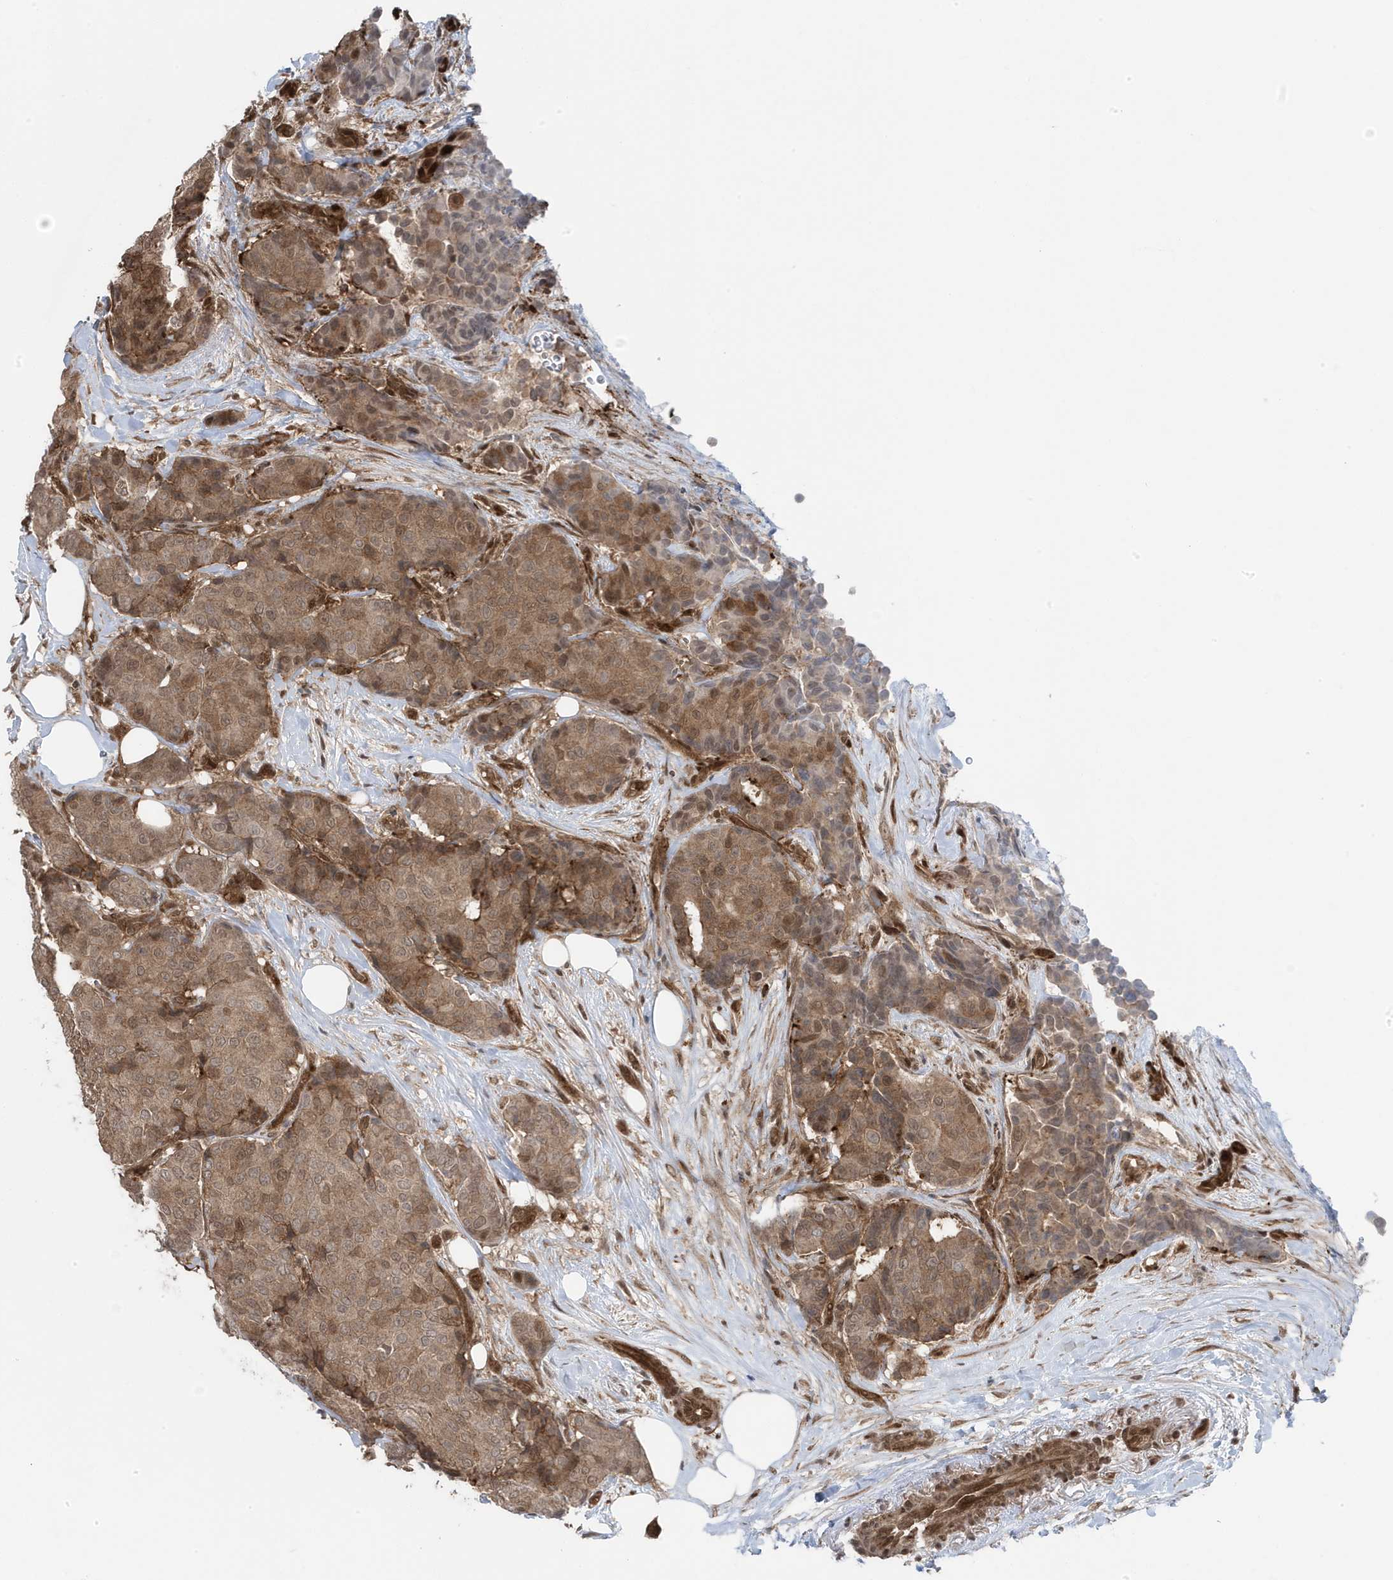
{"staining": {"intensity": "weak", "quantity": ">75%", "location": "cytoplasmic/membranous"}, "tissue": "breast cancer", "cell_type": "Tumor cells", "image_type": "cancer", "snomed": [{"axis": "morphology", "description": "Duct carcinoma"}, {"axis": "topography", "description": "Breast"}], "caption": "The image shows immunohistochemical staining of breast cancer (infiltrating ductal carcinoma). There is weak cytoplasmic/membranous staining is present in about >75% of tumor cells.", "gene": "MAPK1IP1L", "patient": {"sex": "female", "age": 75}}